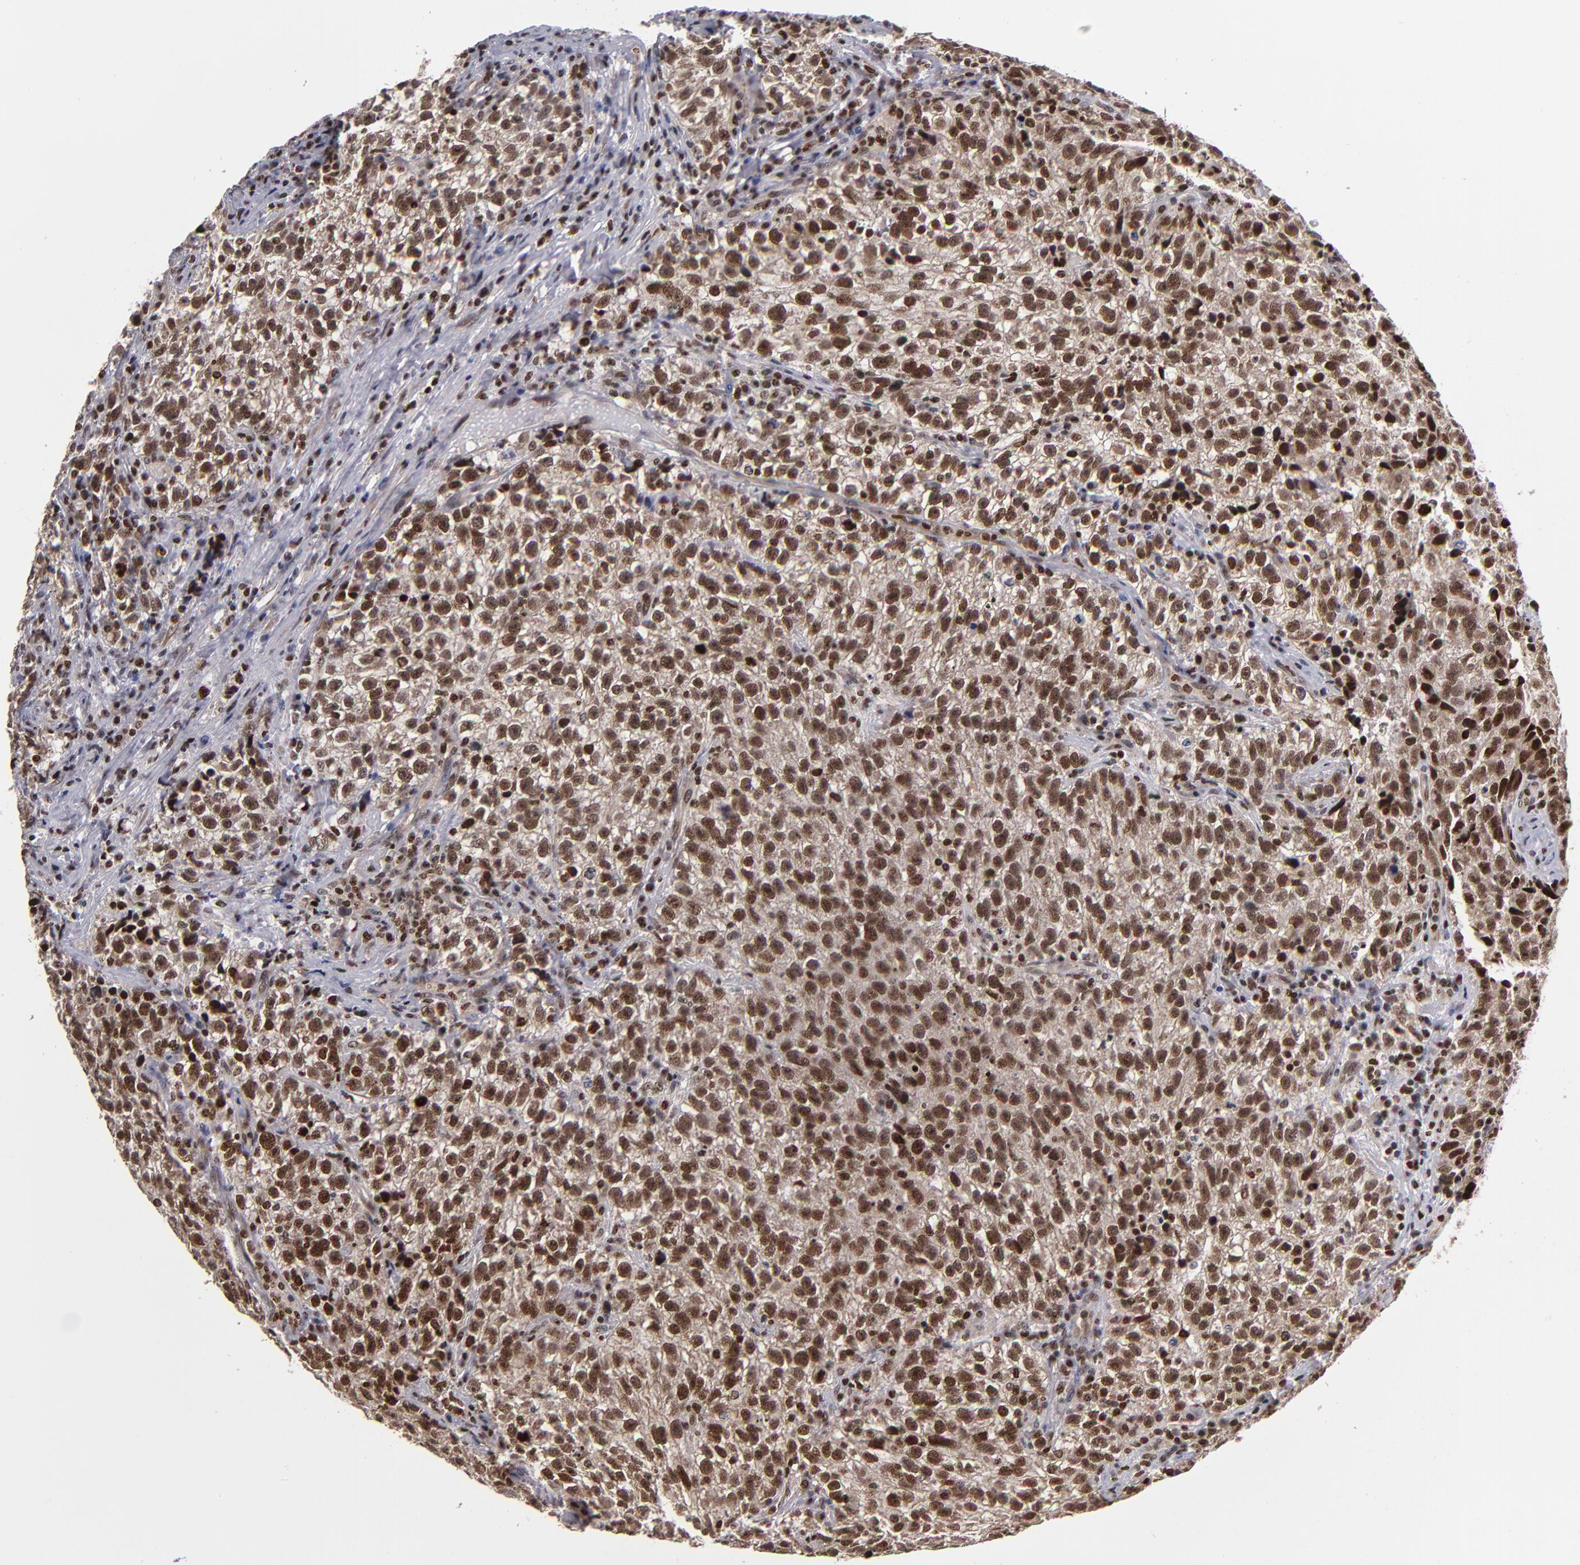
{"staining": {"intensity": "moderate", "quantity": ">75%", "location": "nuclear"}, "tissue": "testis cancer", "cell_type": "Tumor cells", "image_type": "cancer", "snomed": [{"axis": "morphology", "description": "Seminoma, NOS"}, {"axis": "topography", "description": "Testis"}], "caption": "Seminoma (testis) stained with immunohistochemistry (IHC) exhibits moderate nuclear staining in approximately >75% of tumor cells.", "gene": "KDM6A", "patient": {"sex": "male", "age": 38}}